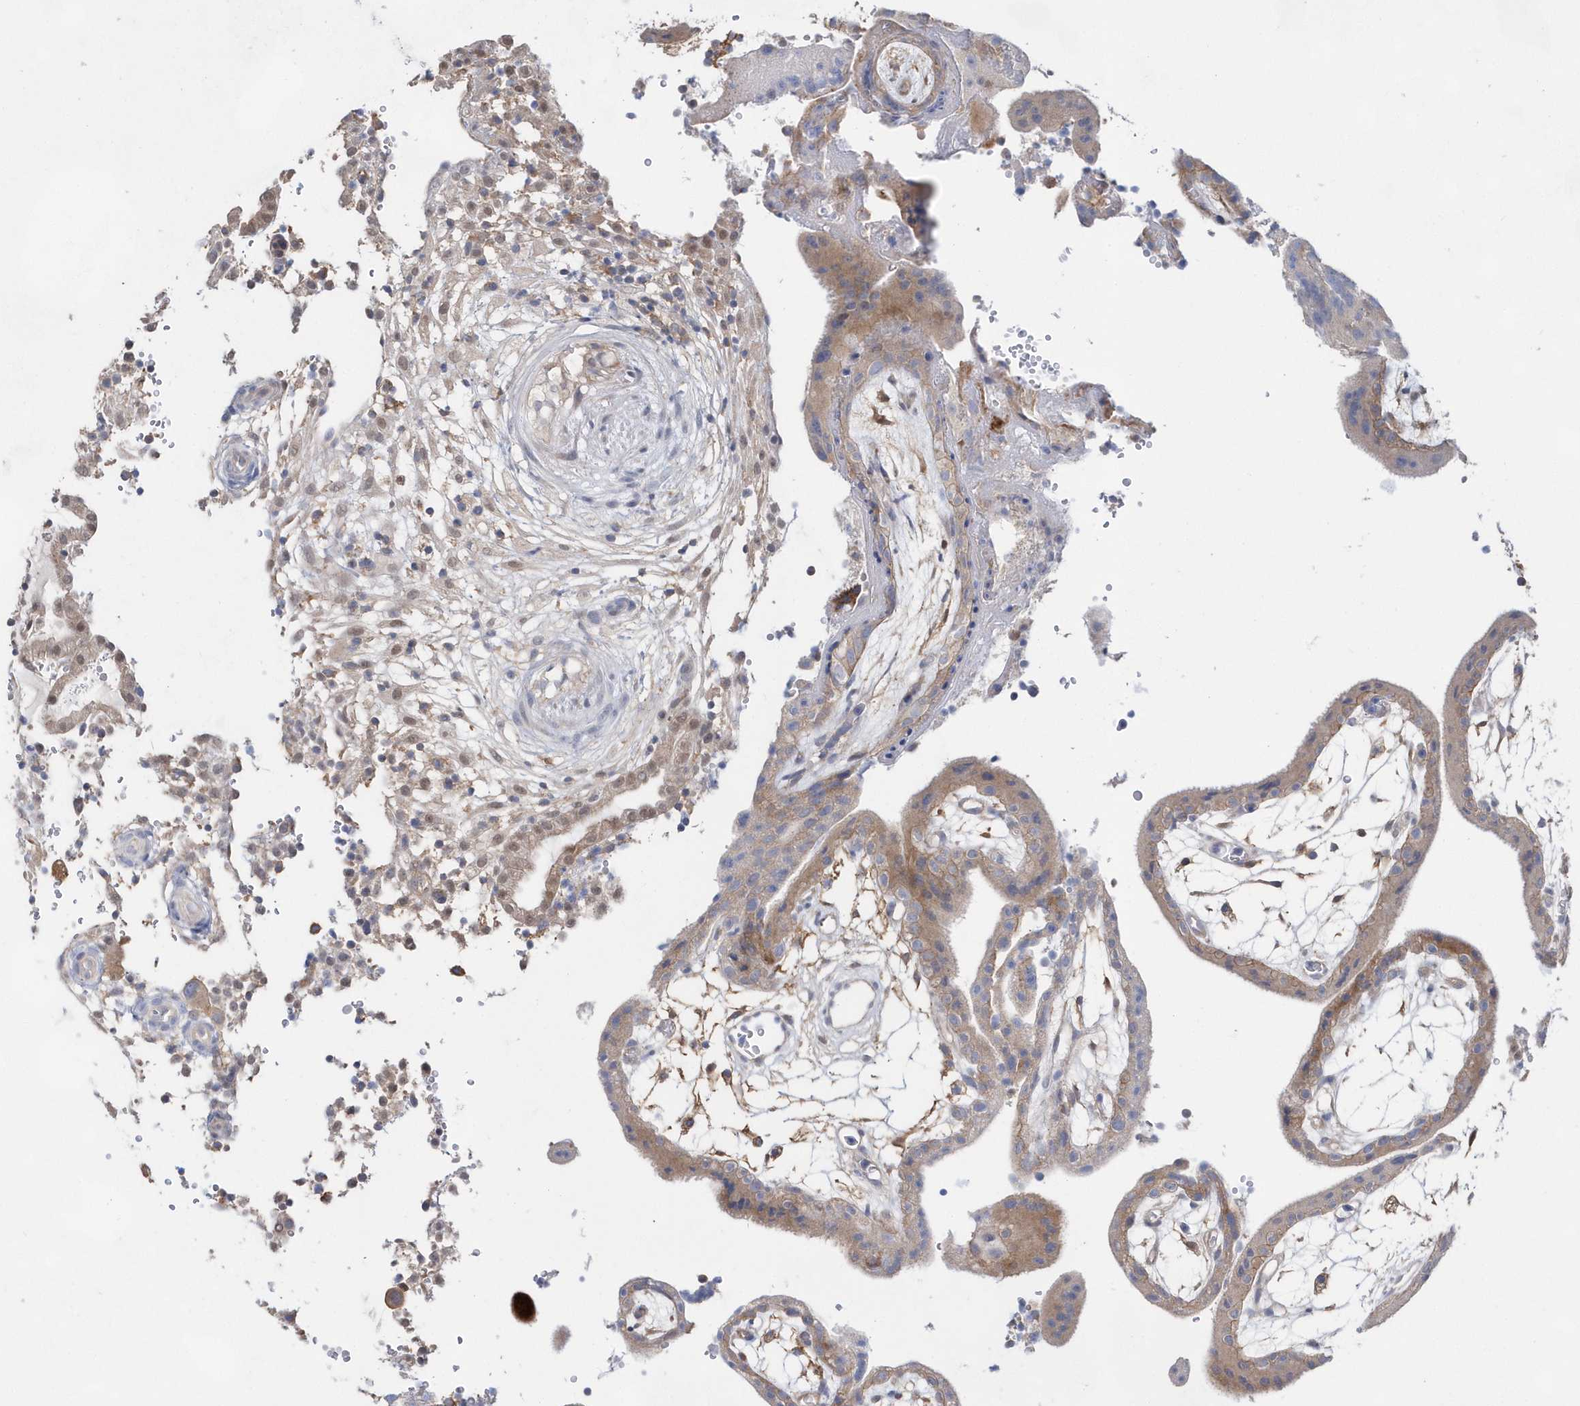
{"staining": {"intensity": "moderate", "quantity": ">75%", "location": "cytoplasmic/membranous"}, "tissue": "placenta", "cell_type": "Trophoblastic cells", "image_type": "normal", "snomed": [{"axis": "morphology", "description": "Normal tissue, NOS"}, {"axis": "topography", "description": "Placenta"}], "caption": "Trophoblastic cells show moderate cytoplasmic/membranous expression in approximately >75% of cells in normal placenta. Using DAB (3,3'-diaminobenzidine) (brown) and hematoxylin (blue) stains, captured at high magnification using brightfield microscopy.", "gene": "BDH2", "patient": {"sex": "female", "age": 18}}